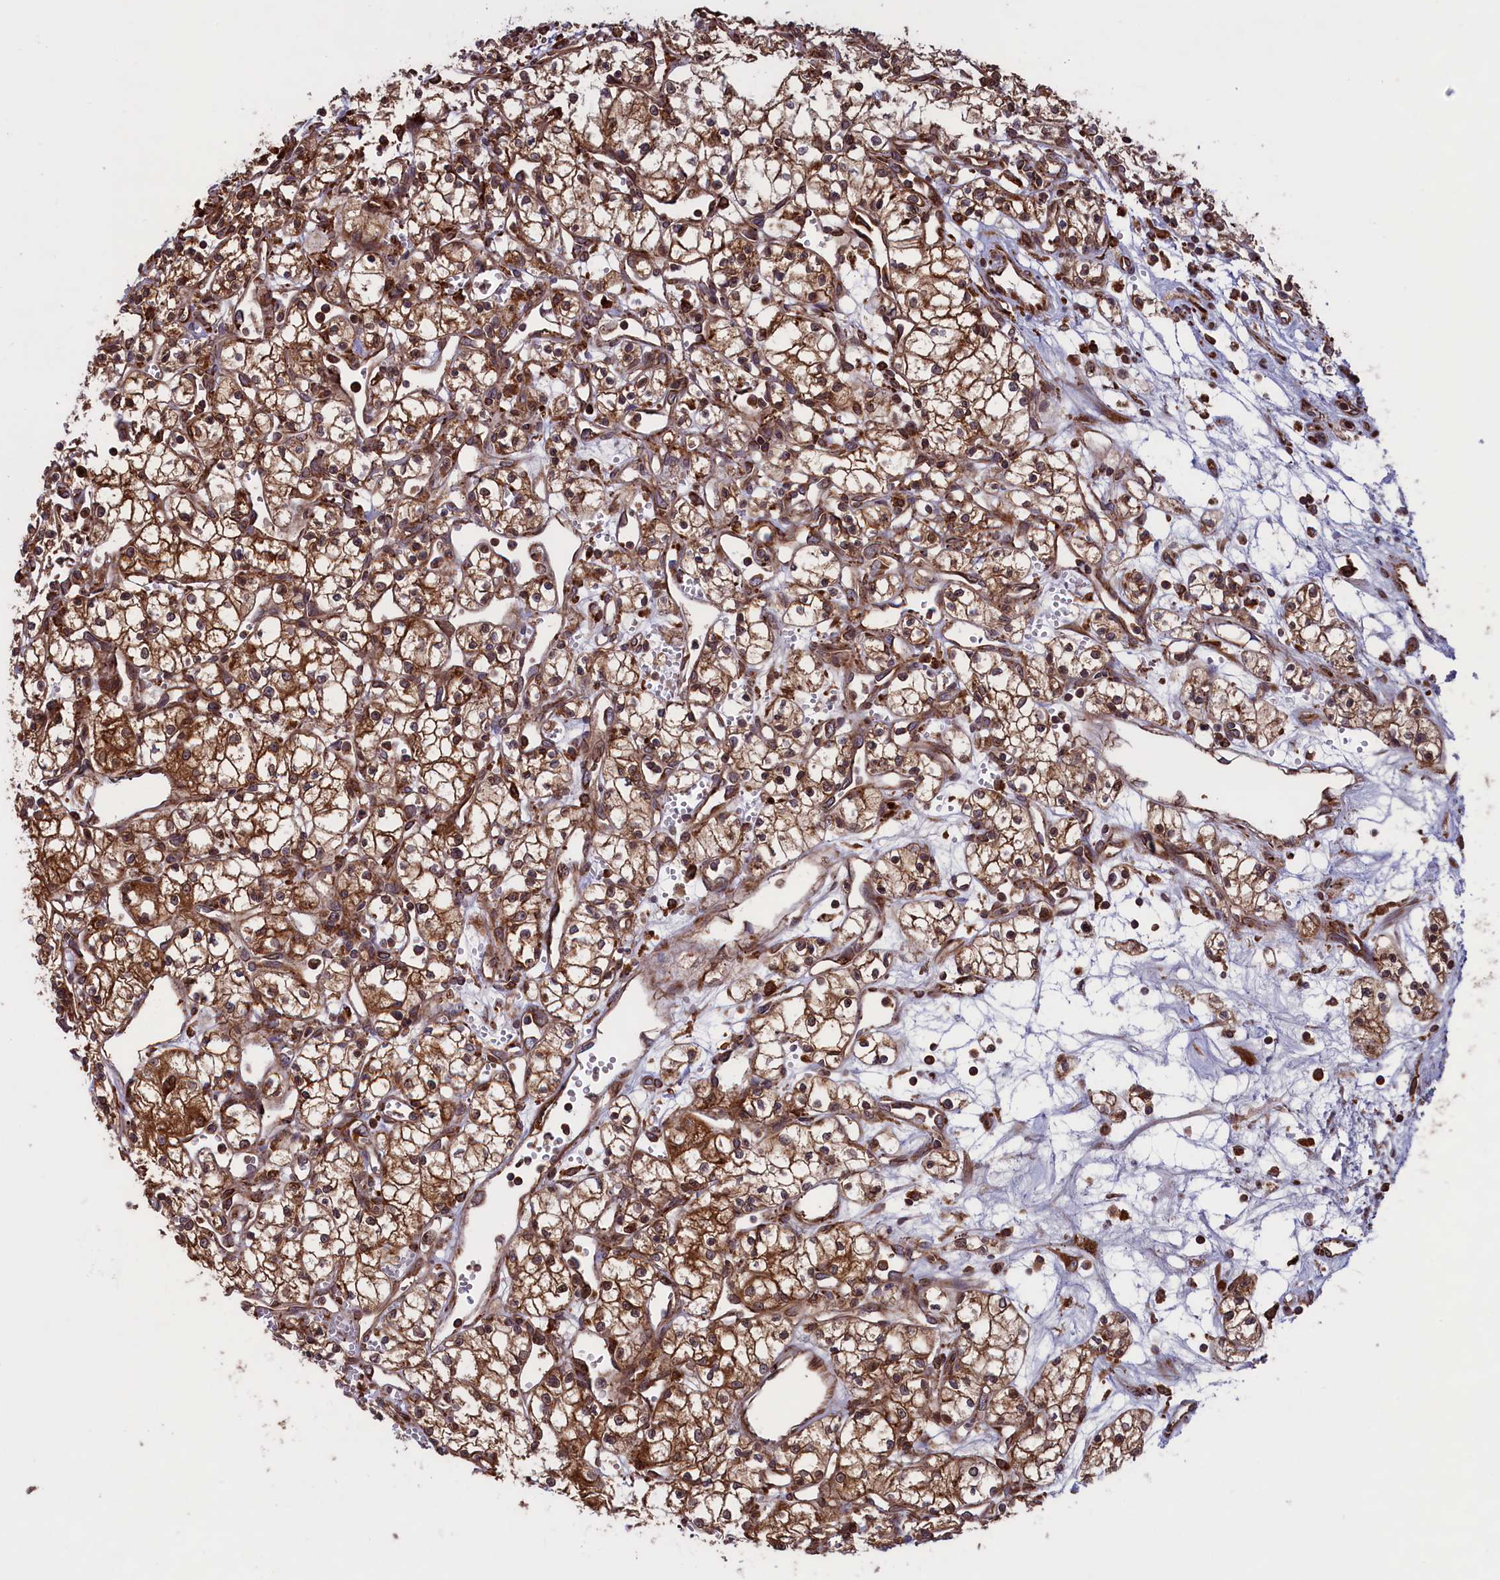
{"staining": {"intensity": "moderate", "quantity": ">75%", "location": "cytoplasmic/membranous"}, "tissue": "renal cancer", "cell_type": "Tumor cells", "image_type": "cancer", "snomed": [{"axis": "morphology", "description": "Adenocarcinoma, NOS"}, {"axis": "topography", "description": "Kidney"}], "caption": "This is a photomicrograph of immunohistochemistry (IHC) staining of renal adenocarcinoma, which shows moderate staining in the cytoplasmic/membranous of tumor cells.", "gene": "PLA2G4C", "patient": {"sex": "male", "age": 59}}